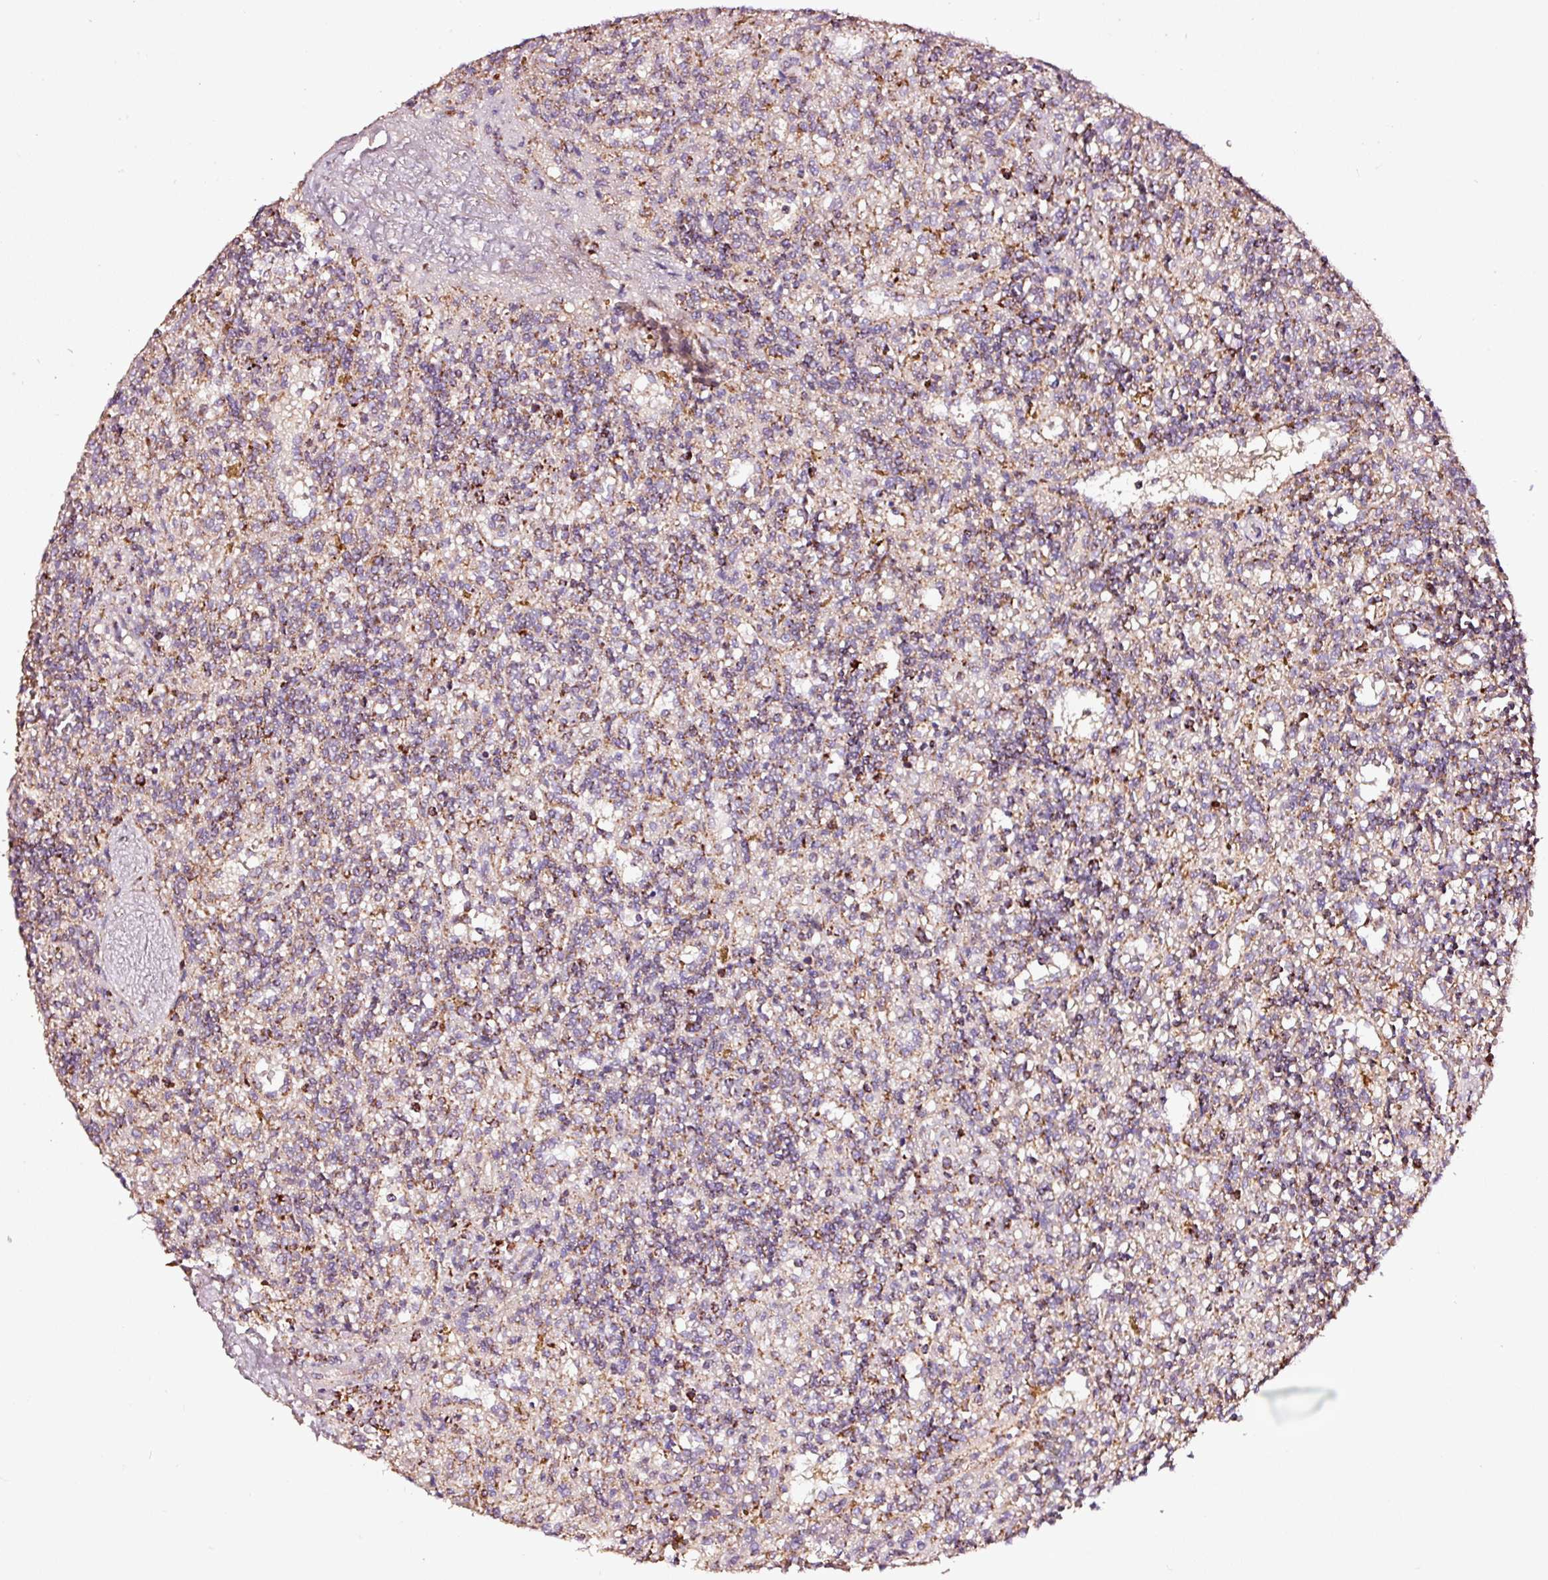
{"staining": {"intensity": "negative", "quantity": "none", "location": "none"}, "tissue": "lymphoma", "cell_type": "Tumor cells", "image_type": "cancer", "snomed": [{"axis": "morphology", "description": "Malignant lymphoma, non-Hodgkin's type, Low grade"}, {"axis": "topography", "description": "Spleen"}], "caption": "Tumor cells show no significant staining in malignant lymphoma, non-Hodgkin's type (low-grade).", "gene": "TPM1", "patient": {"sex": "male", "age": 67}}